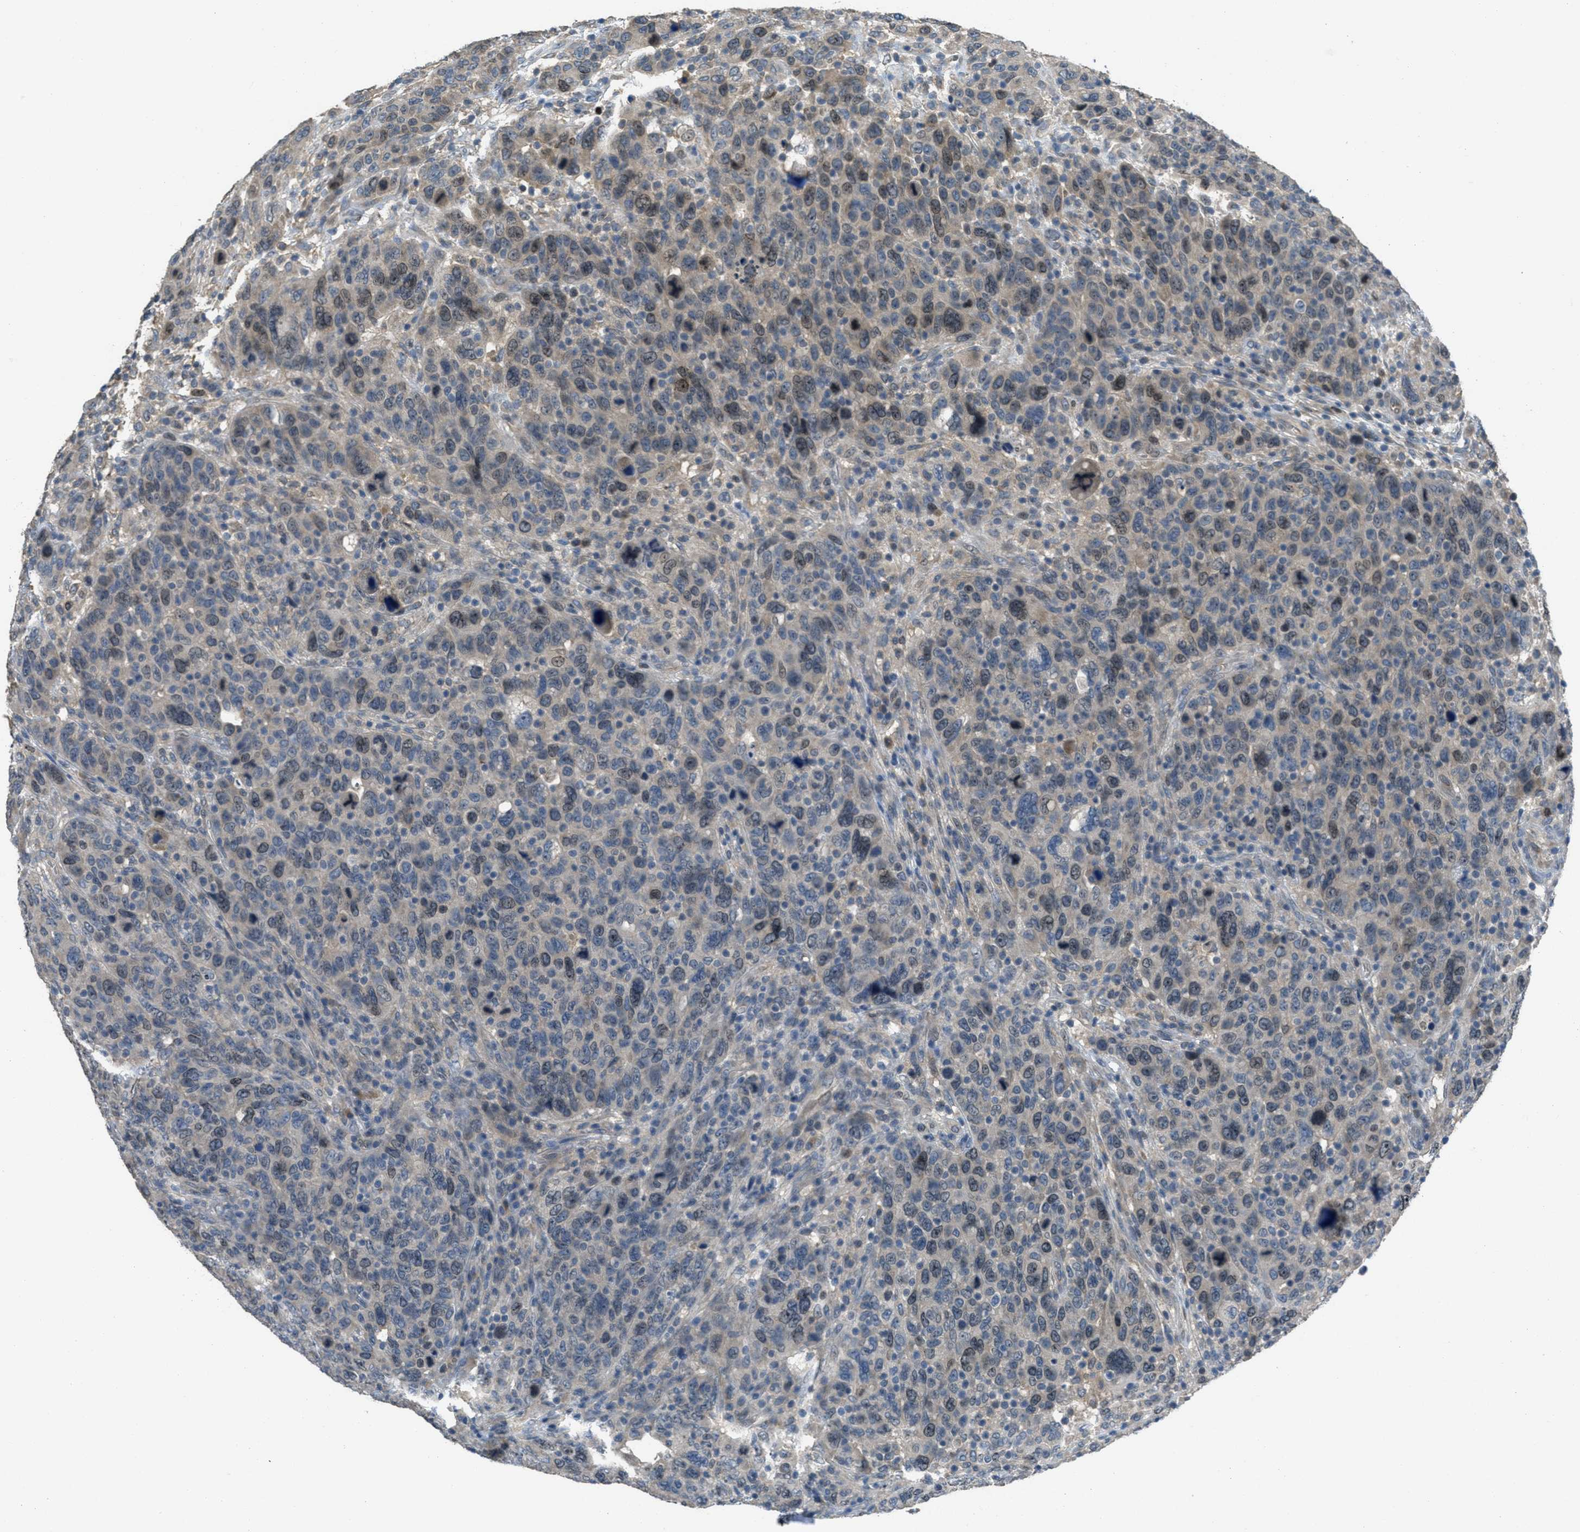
{"staining": {"intensity": "moderate", "quantity": "25%-75%", "location": "nuclear"}, "tissue": "breast cancer", "cell_type": "Tumor cells", "image_type": "cancer", "snomed": [{"axis": "morphology", "description": "Duct carcinoma"}, {"axis": "topography", "description": "Breast"}], "caption": "Moderate nuclear expression is present in approximately 25%-75% of tumor cells in breast cancer (intraductal carcinoma). The protein is stained brown, and the nuclei are stained in blue (DAB (3,3'-diaminobenzidine) IHC with brightfield microscopy, high magnification).", "gene": "MIS18A", "patient": {"sex": "female", "age": 37}}